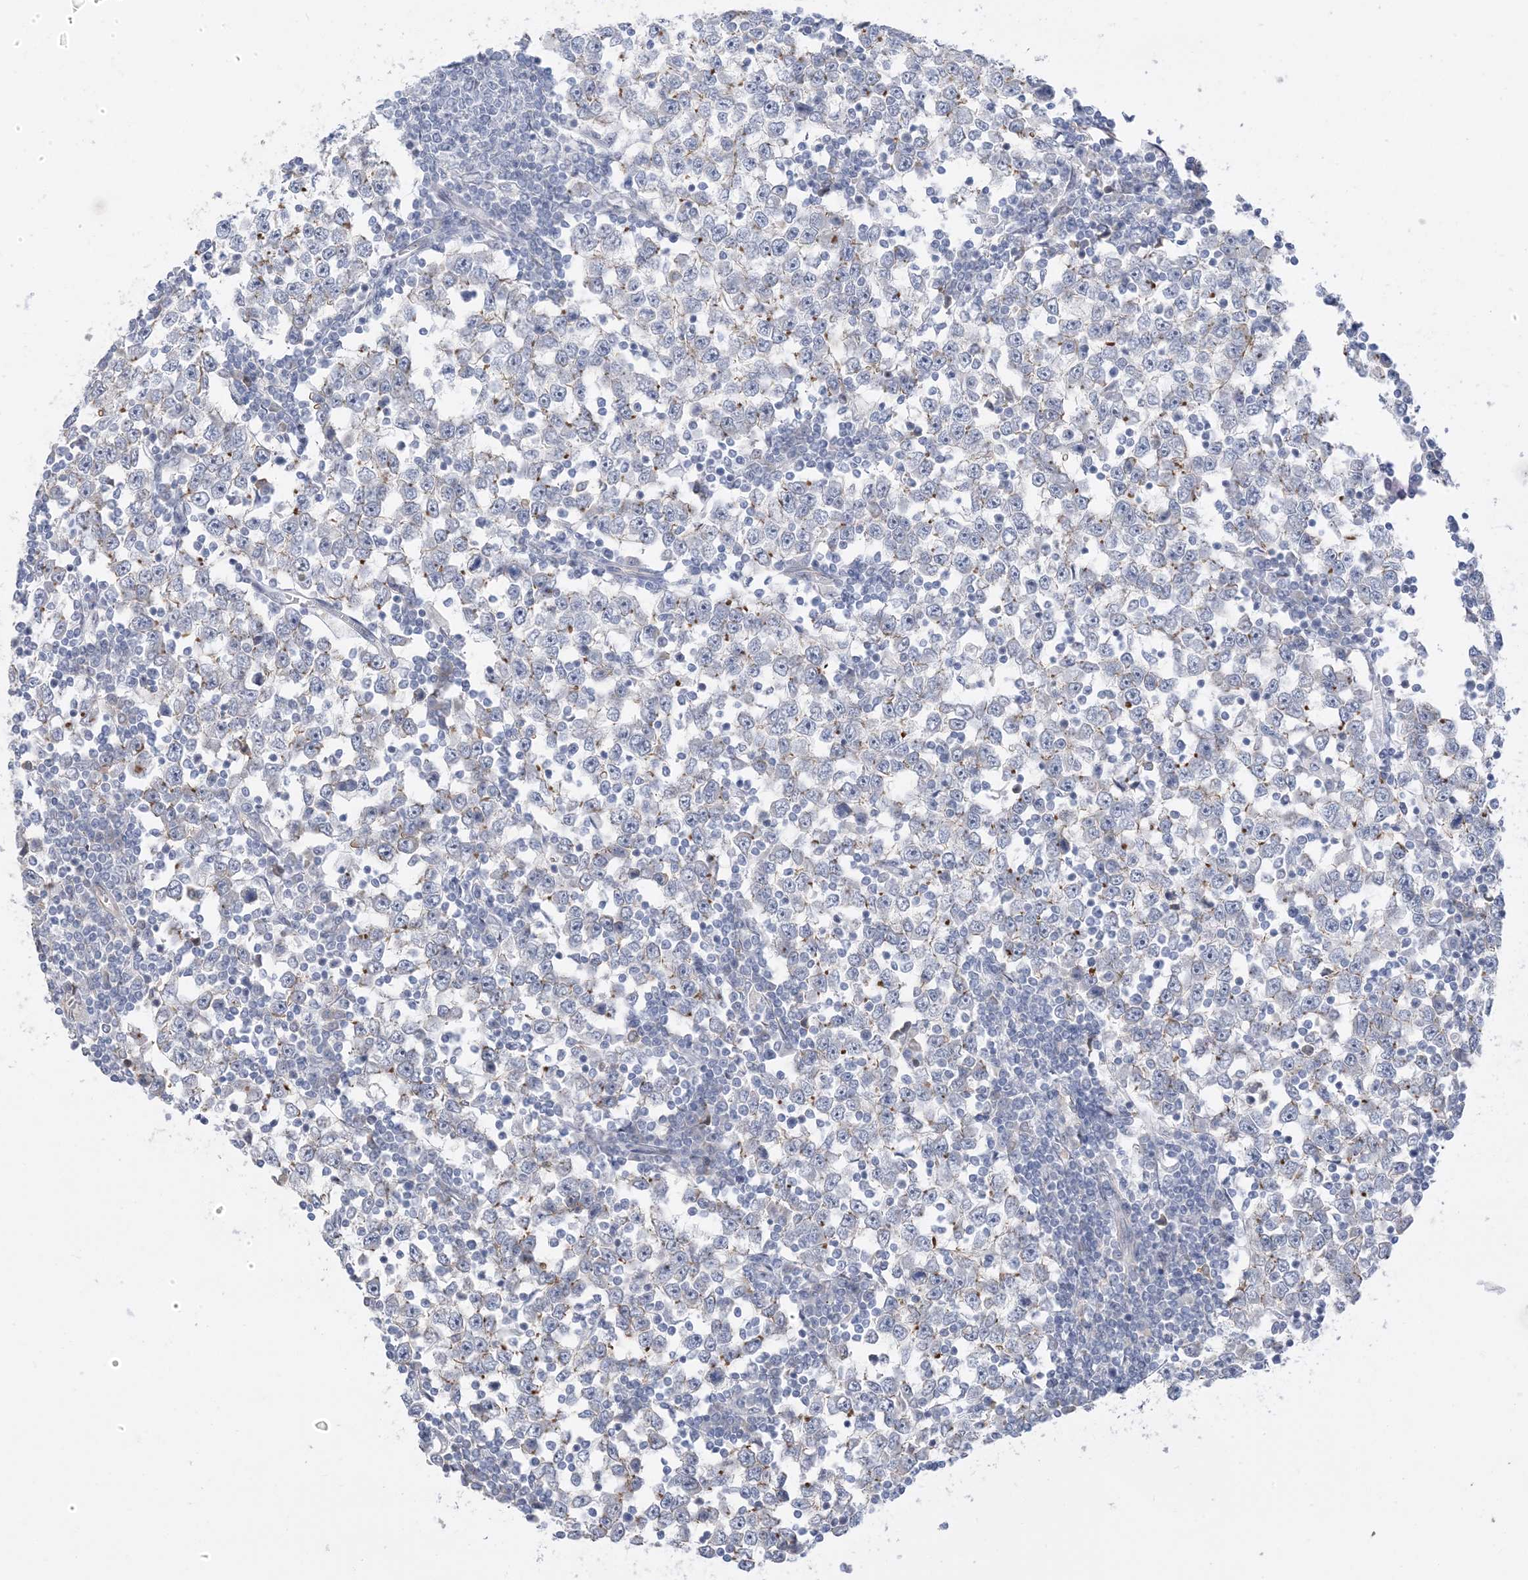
{"staining": {"intensity": "negative", "quantity": "none", "location": "none"}, "tissue": "testis cancer", "cell_type": "Tumor cells", "image_type": "cancer", "snomed": [{"axis": "morphology", "description": "Seminoma, NOS"}, {"axis": "topography", "description": "Testis"}], "caption": "Immunohistochemical staining of human testis seminoma shows no significant positivity in tumor cells.", "gene": "IL36B", "patient": {"sex": "male", "age": 65}}